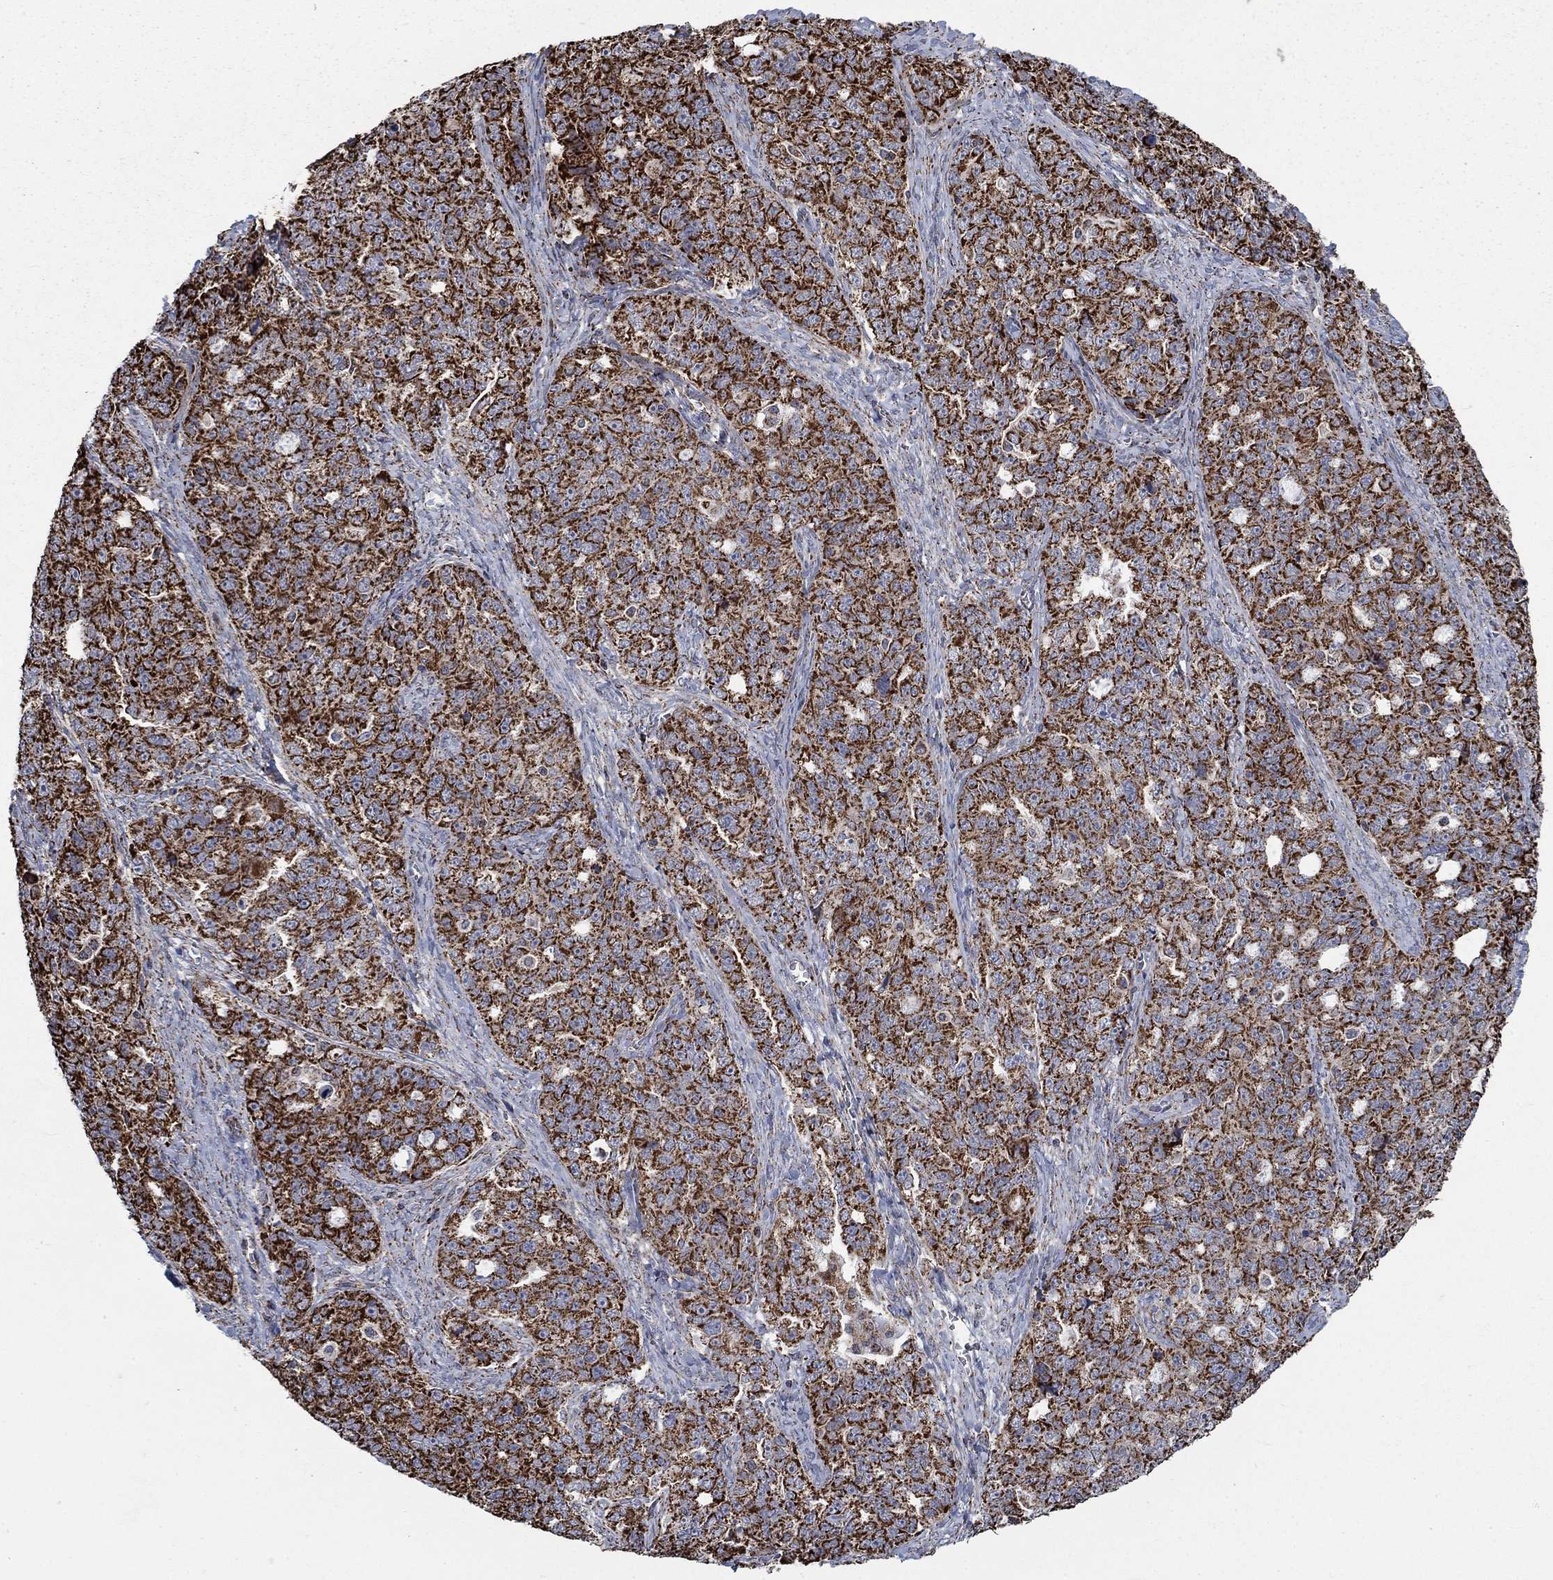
{"staining": {"intensity": "strong", "quantity": ">75%", "location": "cytoplasmic/membranous"}, "tissue": "ovarian cancer", "cell_type": "Tumor cells", "image_type": "cancer", "snomed": [{"axis": "morphology", "description": "Cystadenocarcinoma, serous, NOS"}, {"axis": "topography", "description": "Ovary"}], "caption": "An immunohistochemistry image of tumor tissue is shown. Protein staining in brown labels strong cytoplasmic/membranous positivity in serous cystadenocarcinoma (ovarian) within tumor cells.", "gene": "MOAP1", "patient": {"sex": "female", "age": 51}}